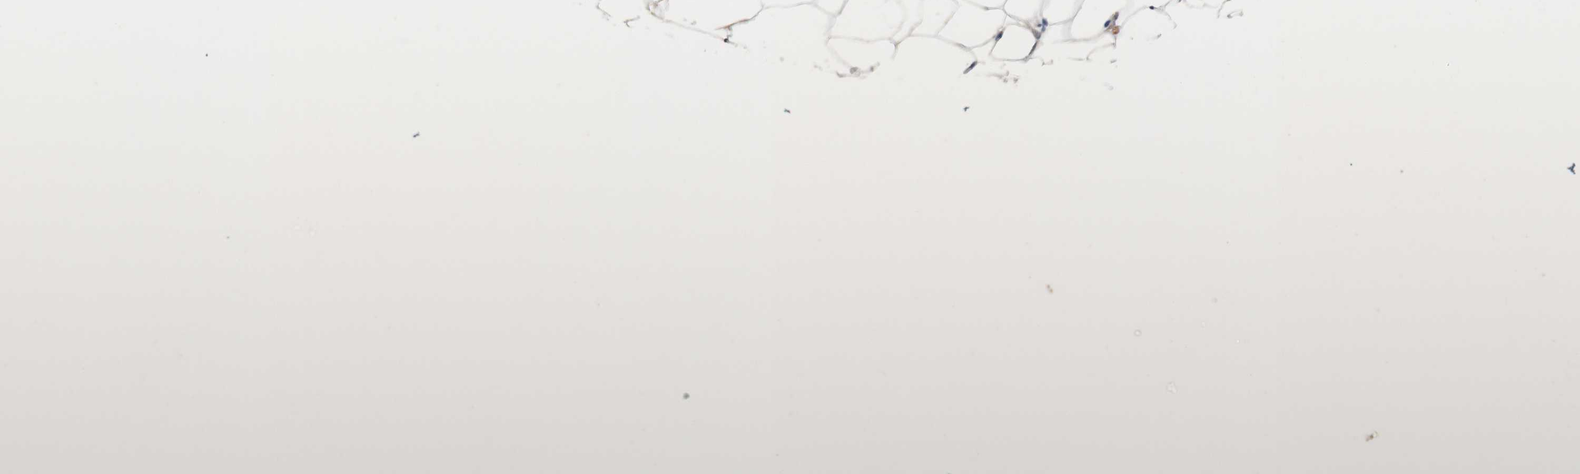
{"staining": {"intensity": "negative", "quantity": "none", "location": "none"}, "tissue": "adipose tissue", "cell_type": "Adipocytes", "image_type": "normal", "snomed": [{"axis": "morphology", "description": "Normal tissue, NOS"}, {"axis": "topography", "description": "Breast"}, {"axis": "topography", "description": "Adipose tissue"}], "caption": "Adipose tissue stained for a protein using immunohistochemistry shows no staining adipocytes.", "gene": "PEX2", "patient": {"sex": "female", "age": 25}}